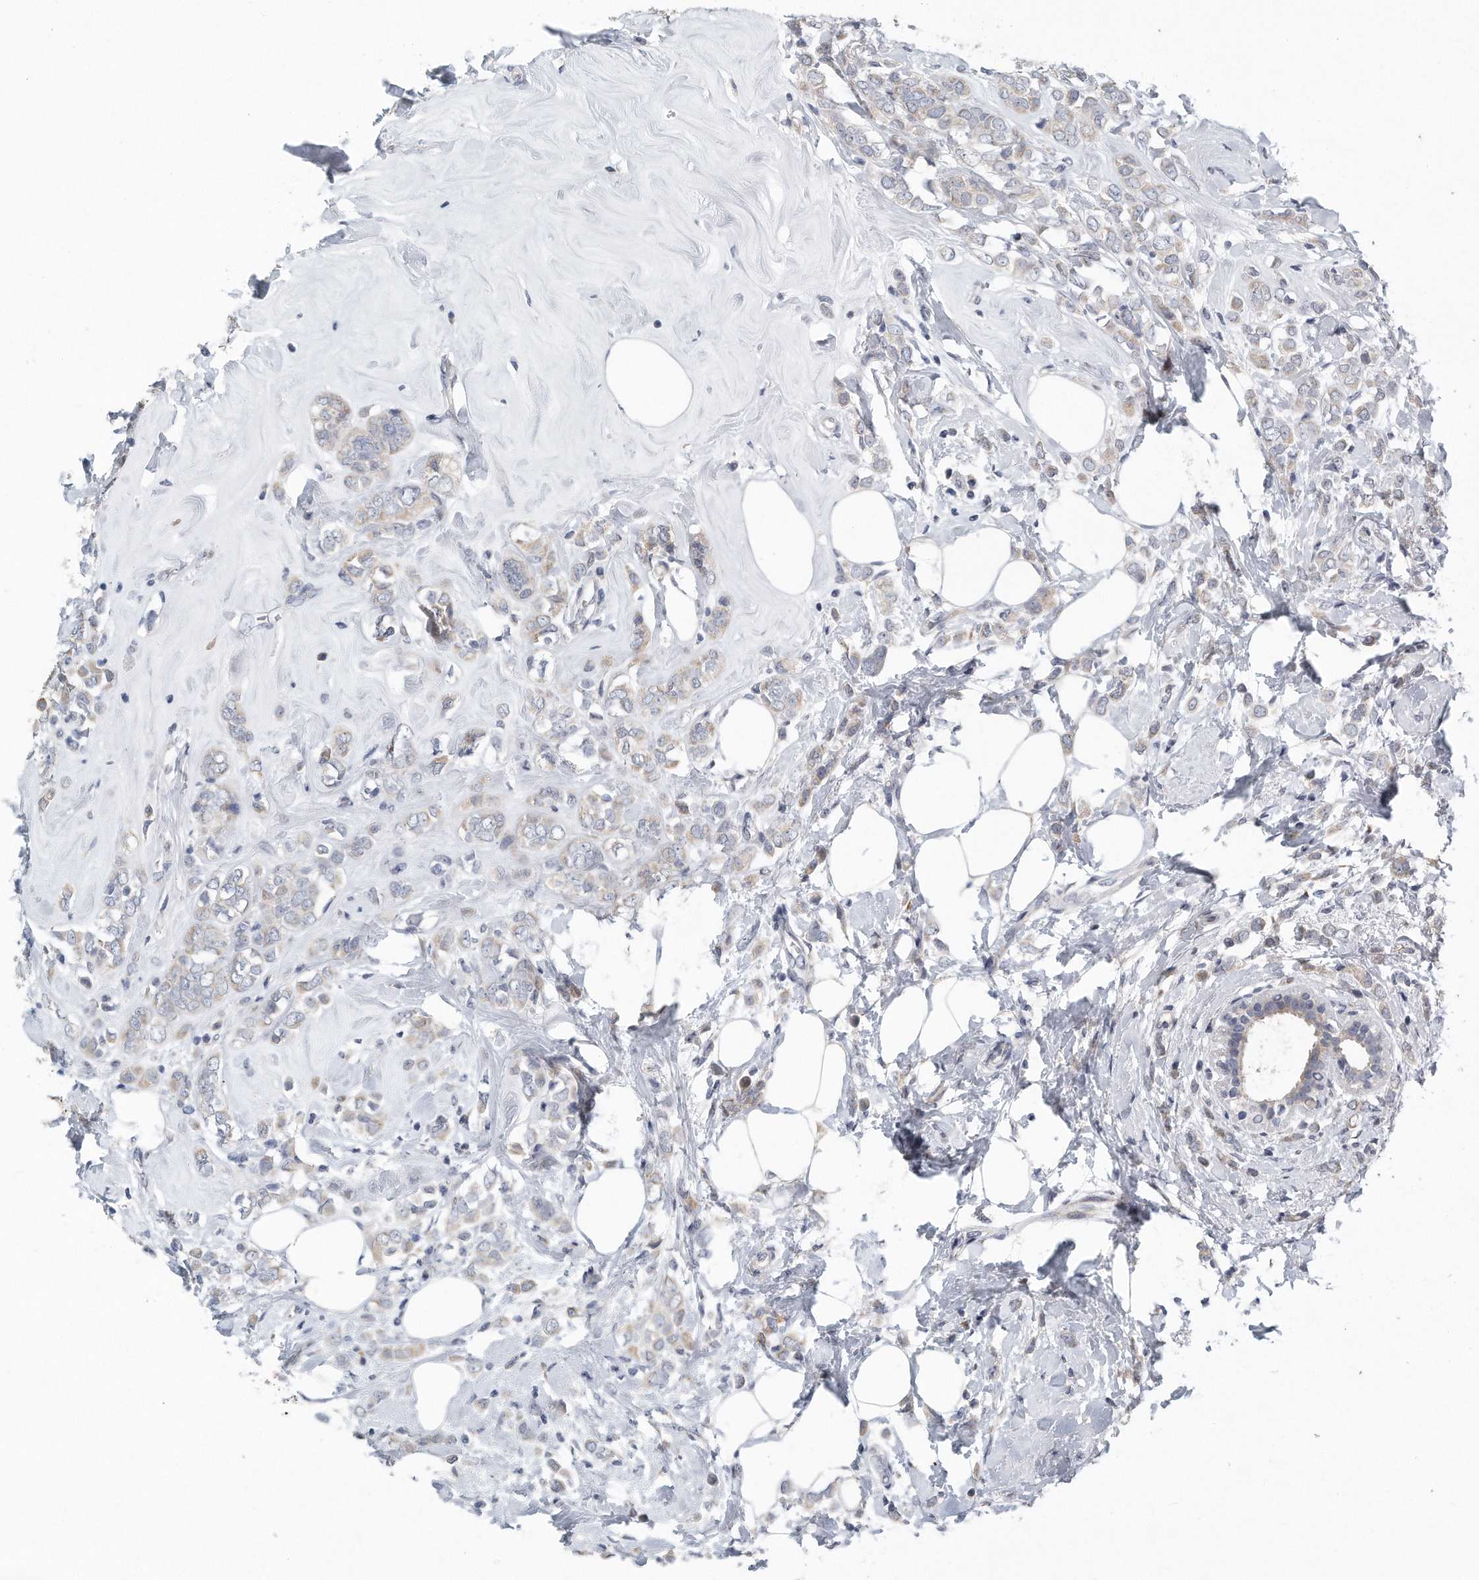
{"staining": {"intensity": "negative", "quantity": "none", "location": "none"}, "tissue": "breast cancer", "cell_type": "Tumor cells", "image_type": "cancer", "snomed": [{"axis": "morphology", "description": "Lobular carcinoma"}, {"axis": "topography", "description": "Breast"}], "caption": "Histopathology image shows no protein expression in tumor cells of breast cancer (lobular carcinoma) tissue.", "gene": "VLDLR", "patient": {"sex": "female", "age": 47}}